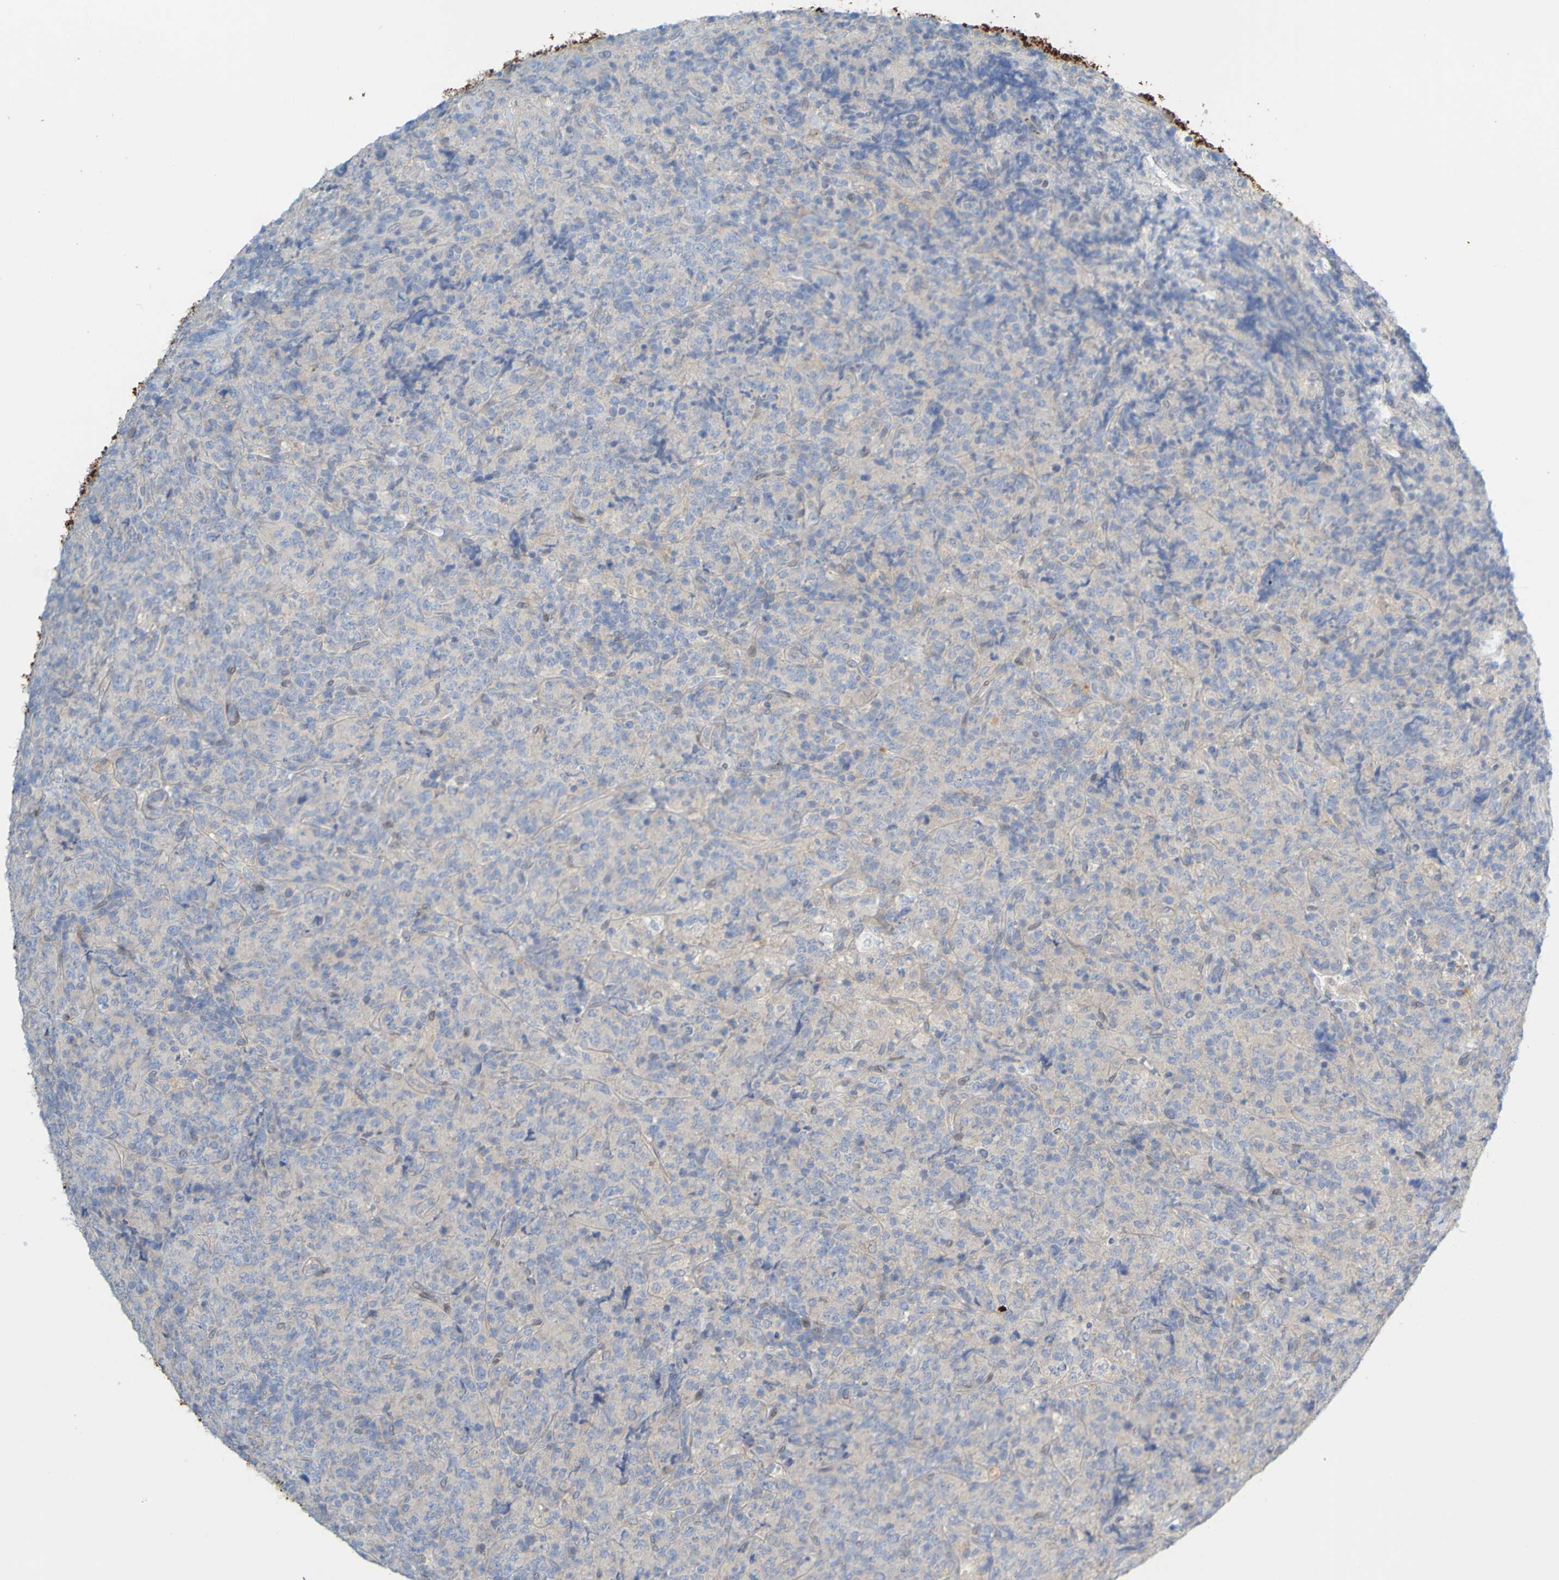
{"staining": {"intensity": "weak", "quantity": "<25%", "location": "cytoplasmic/membranous"}, "tissue": "lymphoma", "cell_type": "Tumor cells", "image_type": "cancer", "snomed": [{"axis": "morphology", "description": "Malignant lymphoma, non-Hodgkin's type, High grade"}, {"axis": "topography", "description": "Tonsil"}], "caption": "Tumor cells are negative for brown protein staining in lymphoma.", "gene": "MAG", "patient": {"sex": "female", "age": 36}}